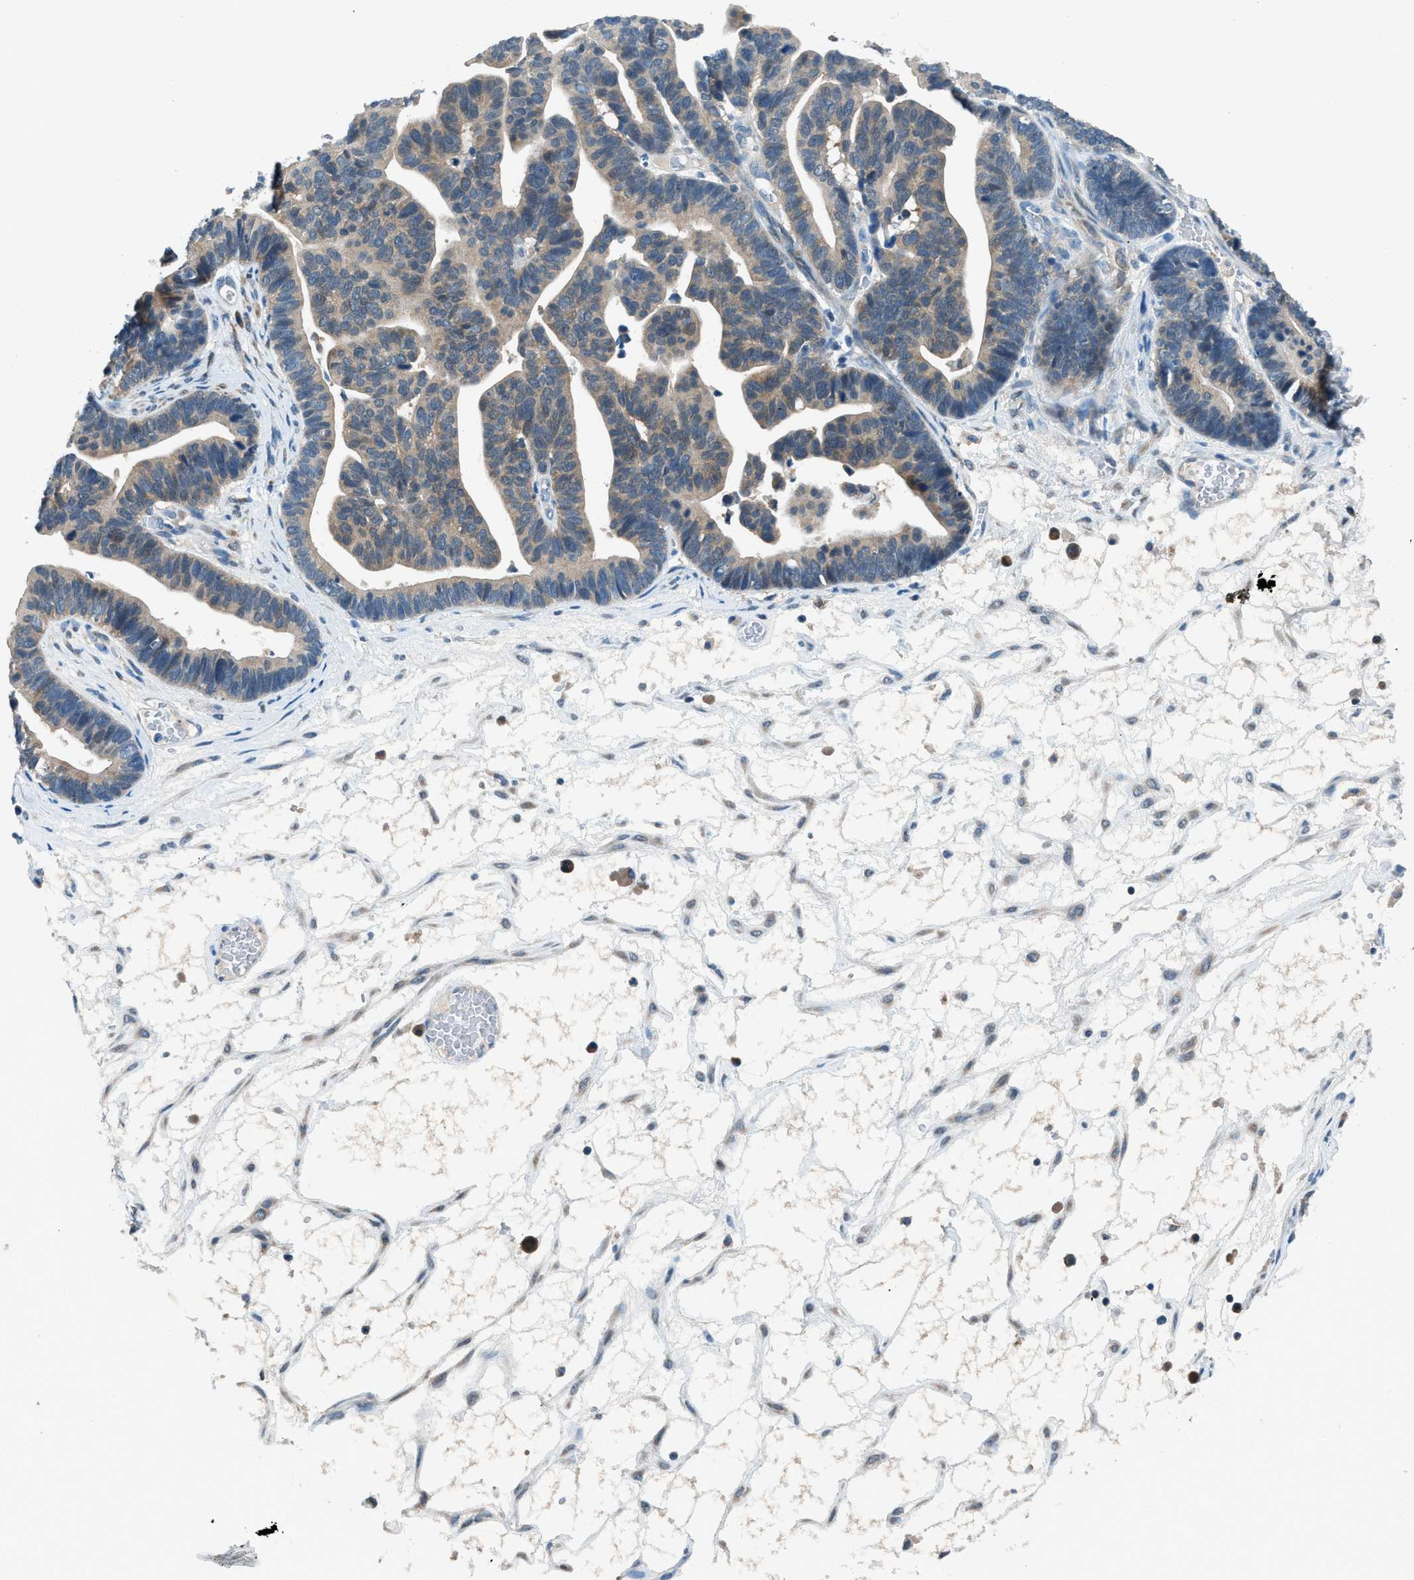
{"staining": {"intensity": "weak", "quantity": "25%-75%", "location": "cytoplasmic/membranous"}, "tissue": "ovarian cancer", "cell_type": "Tumor cells", "image_type": "cancer", "snomed": [{"axis": "morphology", "description": "Cystadenocarcinoma, serous, NOS"}, {"axis": "topography", "description": "Ovary"}], "caption": "An immunohistochemistry photomicrograph of neoplastic tissue is shown. Protein staining in brown shows weak cytoplasmic/membranous positivity in ovarian serous cystadenocarcinoma within tumor cells.", "gene": "ACP1", "patient": {"sex": "female", "age": 56}}